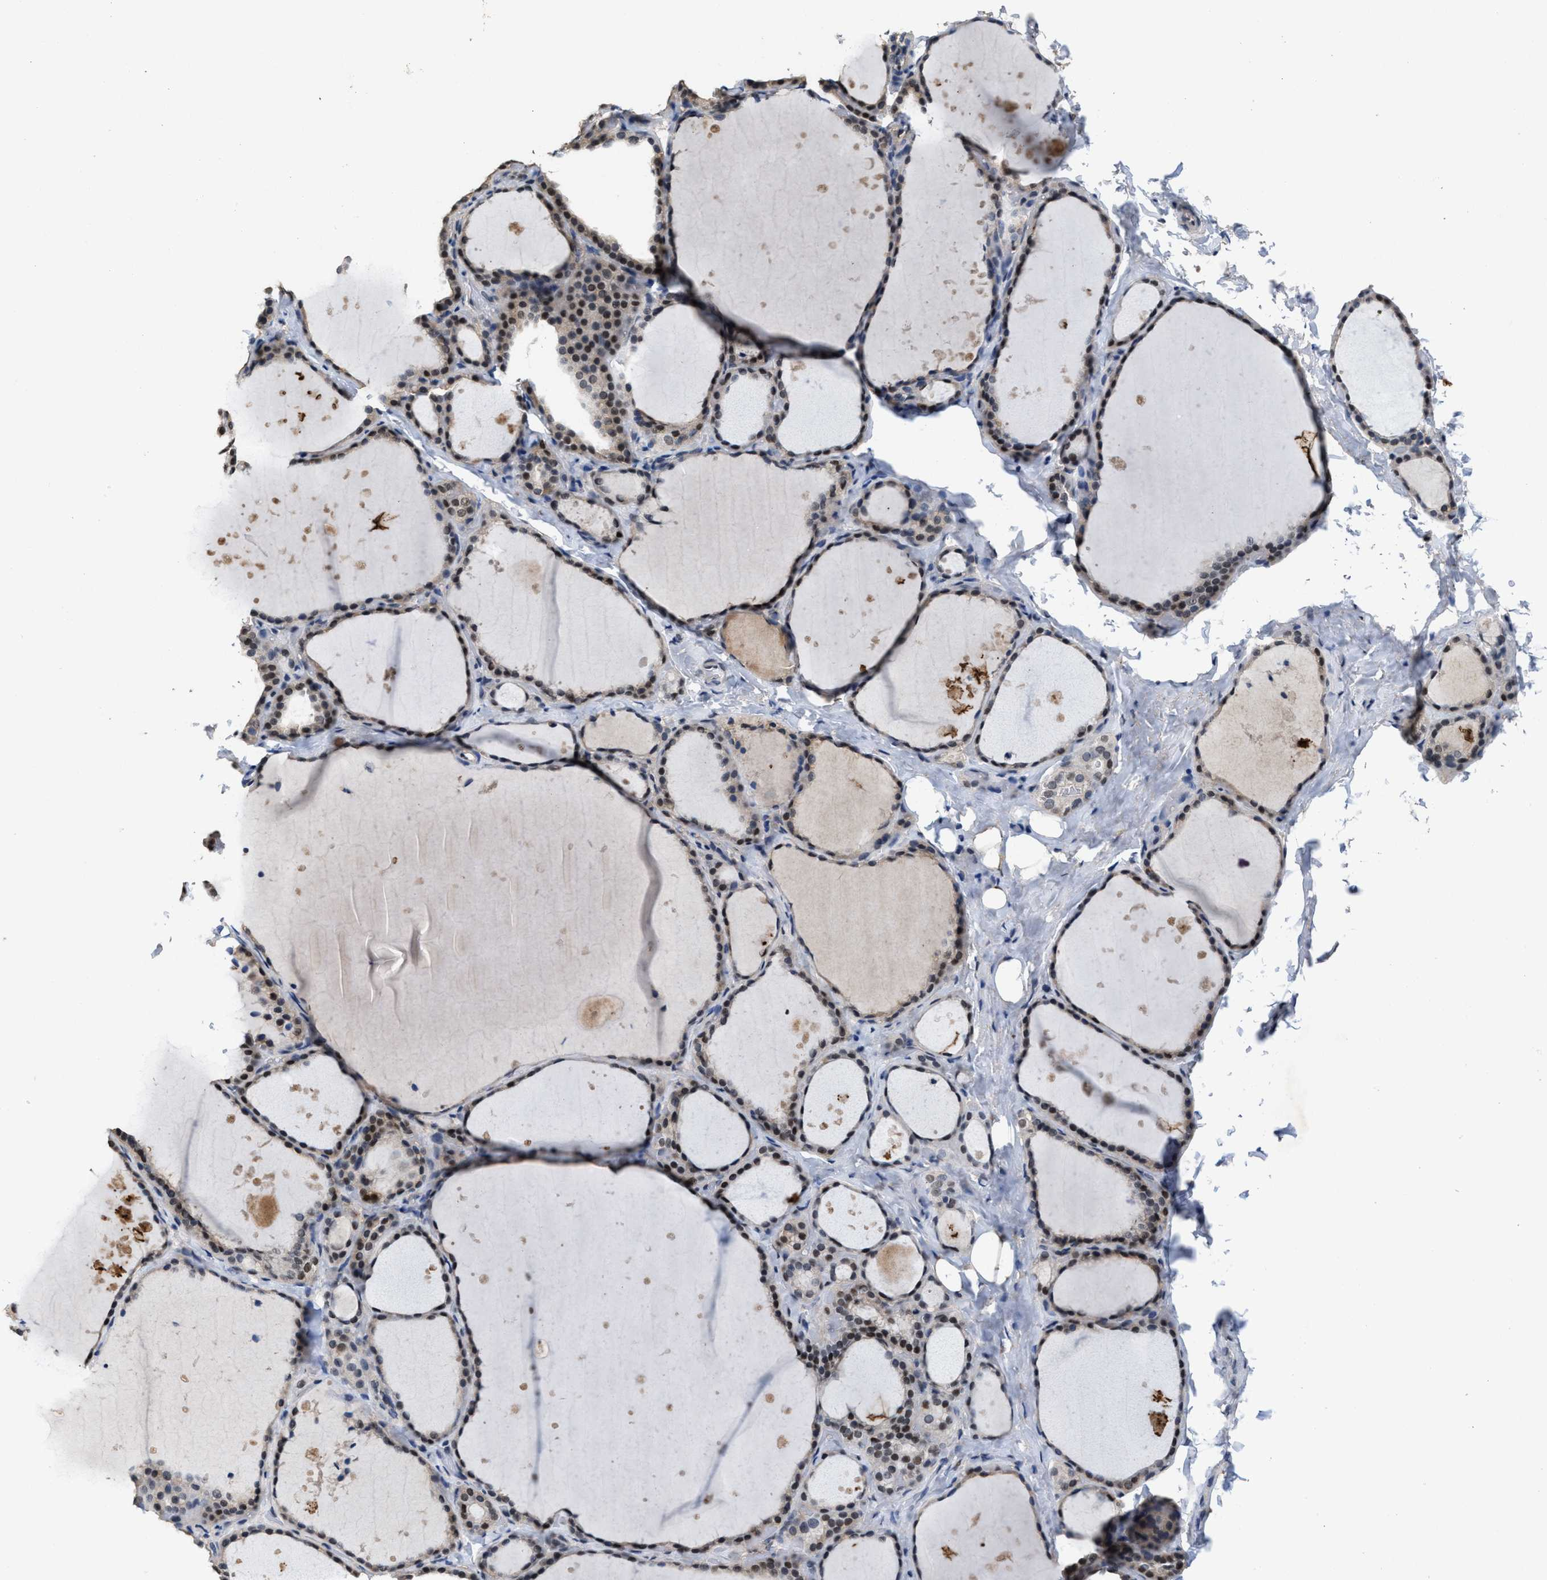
{"staining": {"intensity": "moderate", "quantity": "25%-75%", "location": "nuclear"}, "tissue": "thyroid gland", "cell_type": "Glandular cells", "image_type": "normal", "snomed": [{"axis": "morphology", "description": "Normal tissue, NOS"}, {"axis": "topography", "description": "Thyroid gland"}], "caption": "DAB immunohistochemical staining of unremarkable human thyroid gland exhibits moderate nuclear protein expression in approximately 25%-75% of glandular cells.", "gene": "ZNF20", "patient": {"sex": "female", "age": 44}}